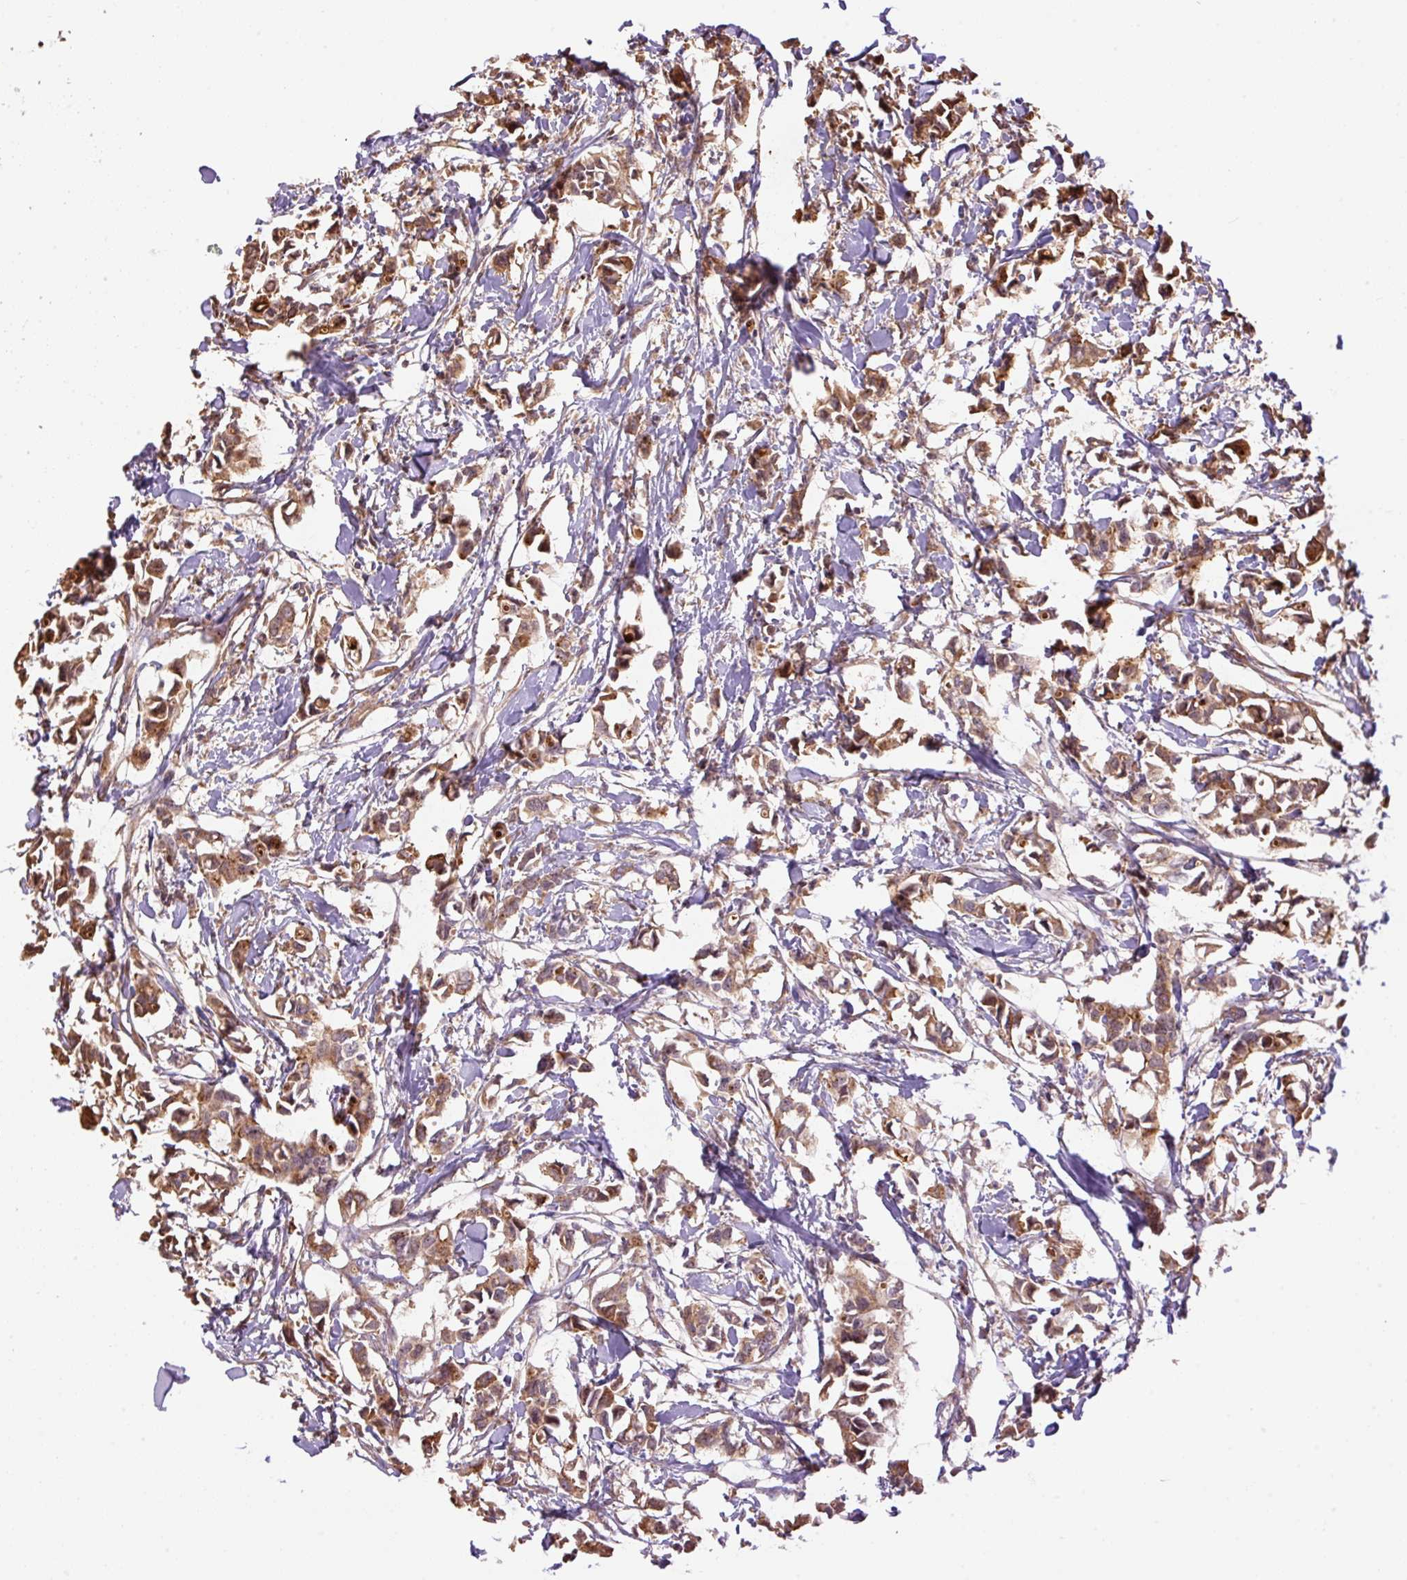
{"staining": {"intensity": "moderate", "quantity": ">75%", "location": "cytoplasmic/membranous"}, "tissue": "breast cancer", "cell_type": "Tumor cells", "image_type": "cancer", "snomed": [{"axis": "morphology", "description": "Duct carcinoma"}, {"axis": "topography", "description": "Breast"}], "caption": "This is a photomicrograph of IHC staining of intraductal carcinoma (breast), which shows moderate positivity in the cytoplasmic/membranous of tumor cells.", "gene": "PPME1", "patient": {"sex": "female", "age": 41}}